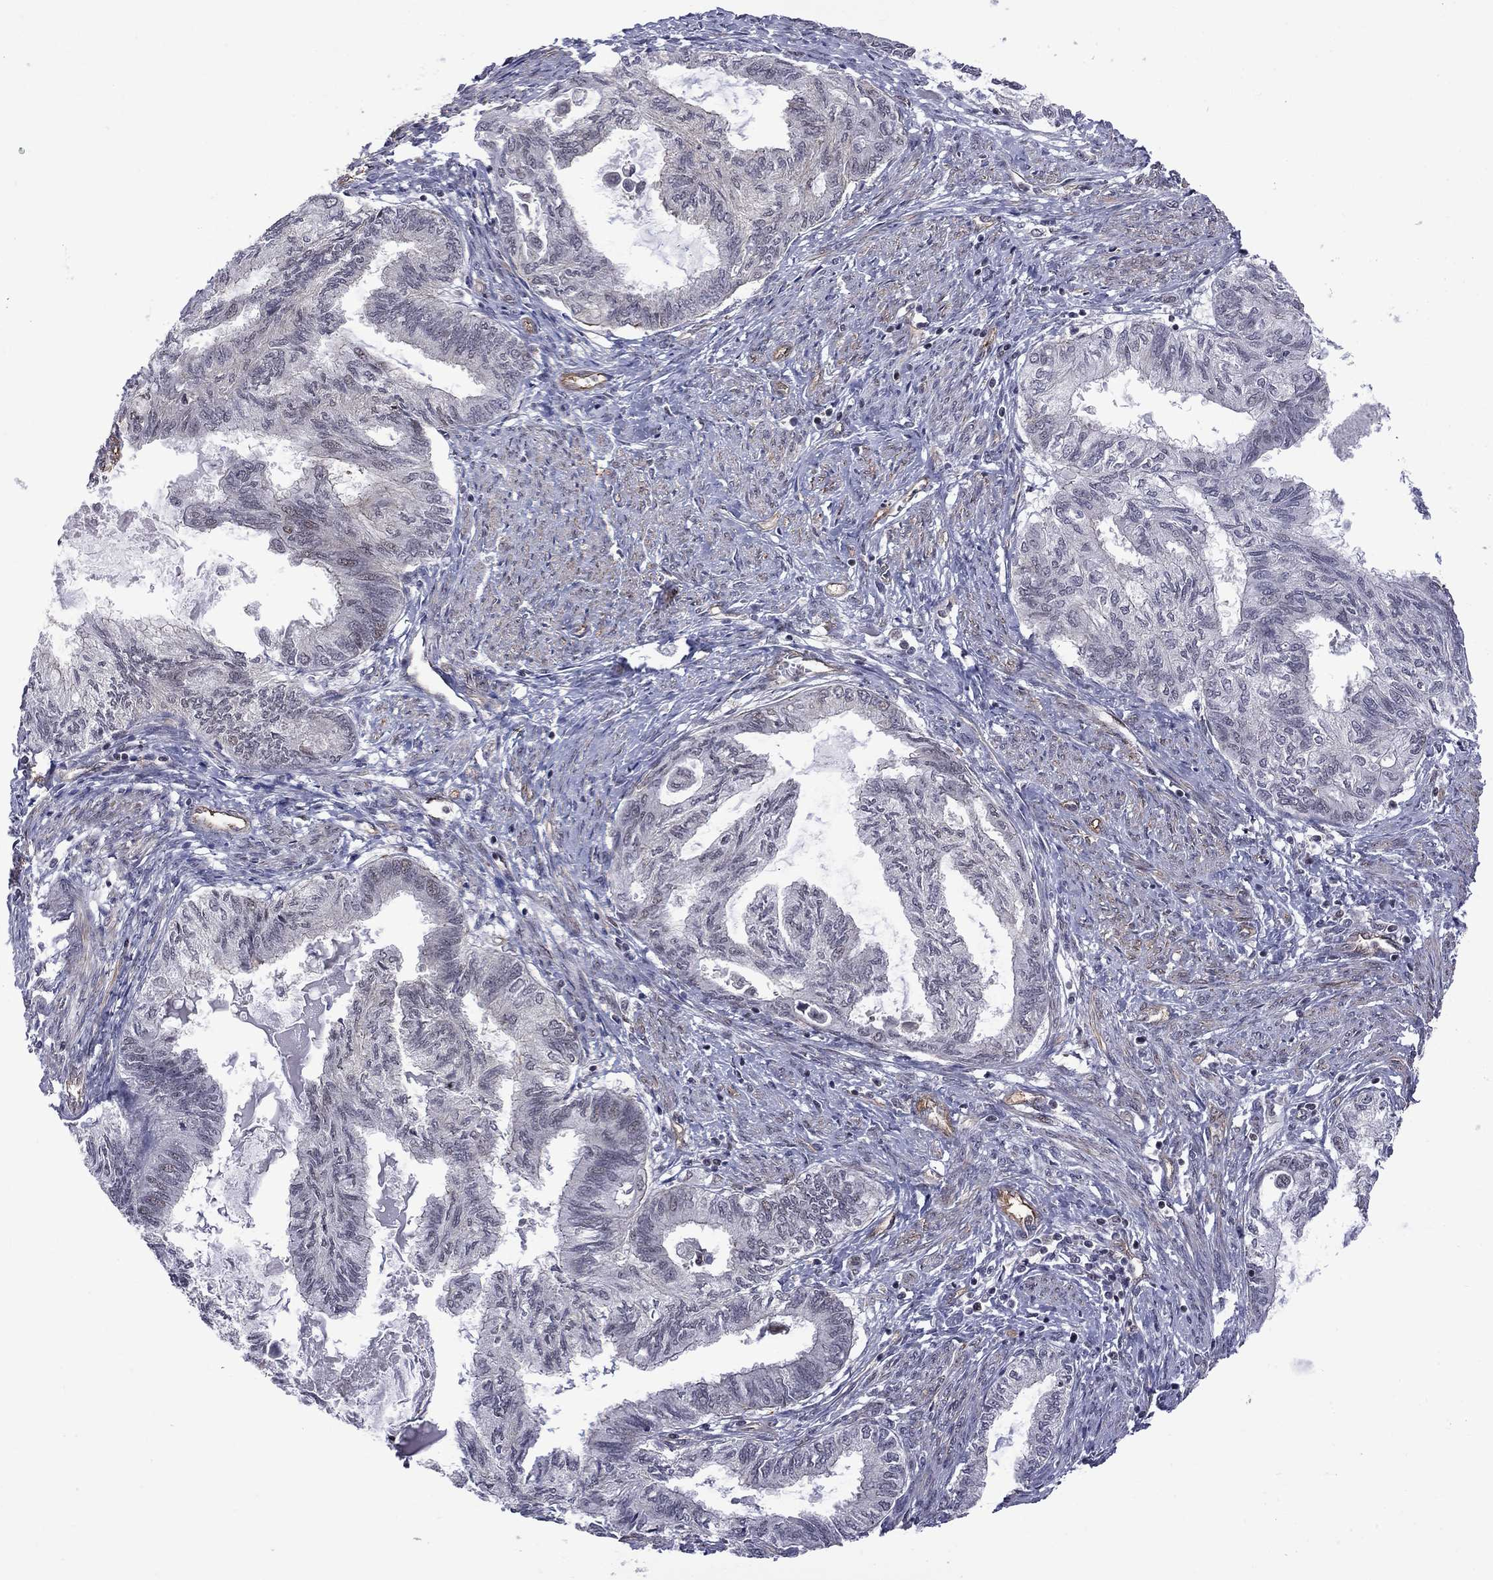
{"staining": {"intensity": "negative", "quantity": "none", "location": "none"}, "tissue": "endometrial cancer", "cell_type": "Tumor cells", "image_type": "cancer", "snomed": [{"axis": "morphology", "description": "Adenocarcinoma, NOS"}, {"axis": "topography", "description": "Endometrium"}], "caption": "Tumor cells show no significant positivity in endometrial cancer (adenocarcinoma). (IHC, brightfield microscopy, high magnification).", "gene": "BRF1", "patient": {"sex": "female", "age": 86}}